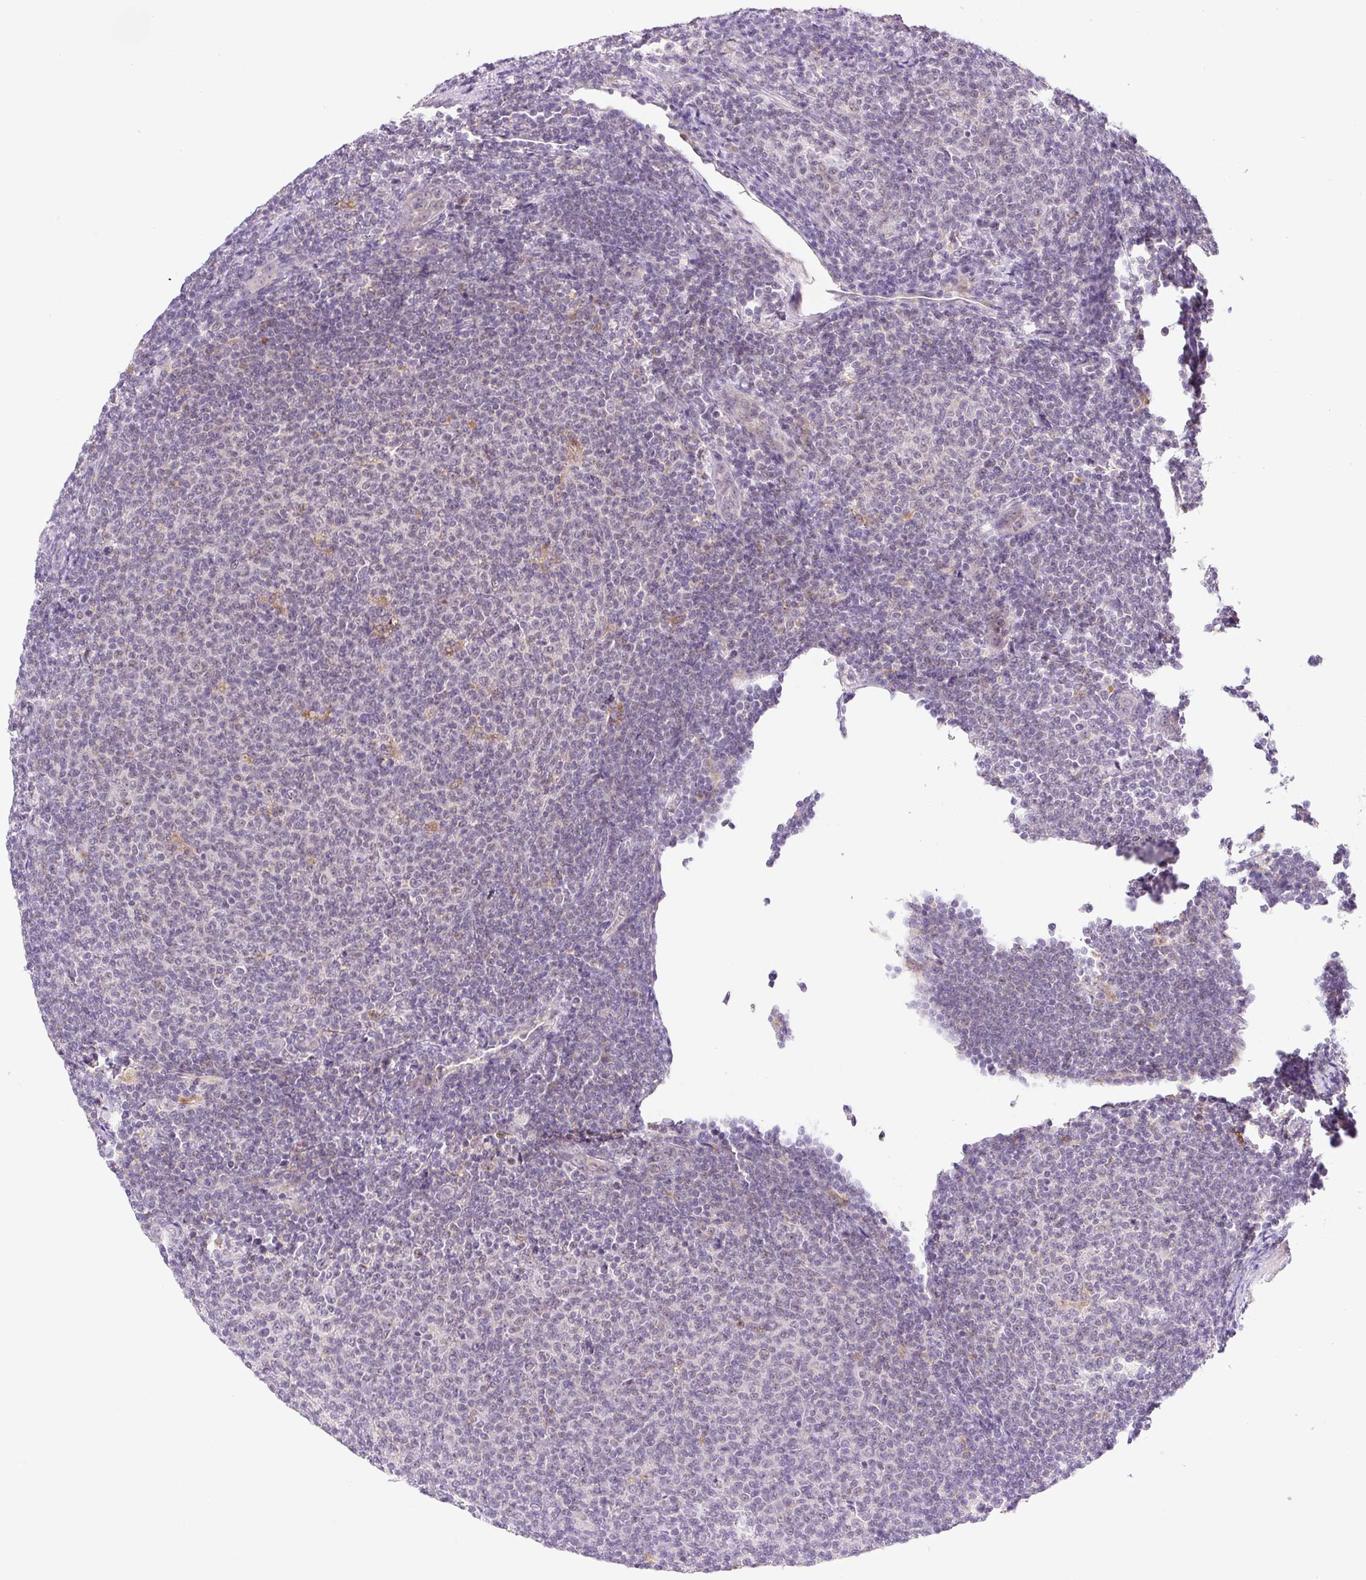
{"staining": {"intensity": "negative", "quantity": "none", "location": "none"}, "tissue": "lymphoma", "cell_type": "Tumor cells", "image_type": "cancer", "snomed": [{"axis": "morphology", "description": "Malignant lymphoma, non-Hodgkin's type, Low grade"}, {"axis": "topography", "description": "Lymph node"}], "caption": "Tumor cells are negative for protein expression in human malignant lymphoma, non-Hodgkin's type (low-grade). (DAB IHC visualized using brightfield microscopy, high magnification).", "gene": "CEBPZOS", "patient": {"sex": "male", "age": 66}}